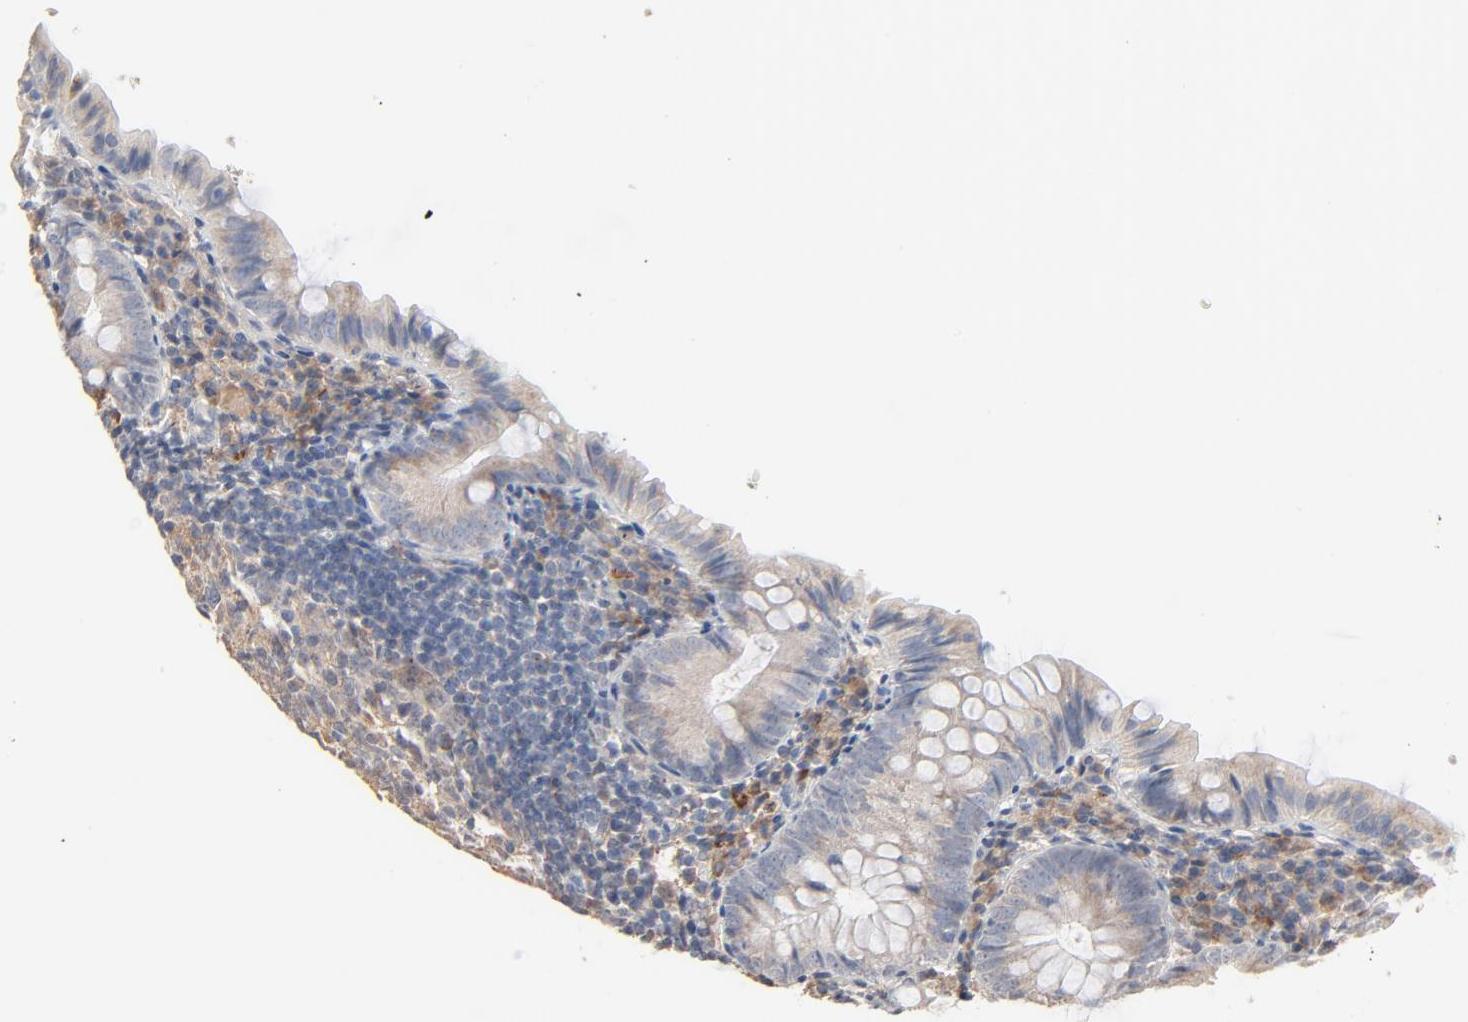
{"staining": {"intensity": "negative", "quantity": "none", "location": "none"}, "tissue": "appendix", "cell_type": "Glandular cells", "image_type": "normal", "snomed": [{"axis": "morphology", "description": "Normal tissue, NOS"}, {"axis": "topography", "description": "Appendix"}], "caption": "The micrograph displays no significant positivity in glandular cells of appendix. The staining was performed using DAB (3,3'-diaminobenzidine) to visualize the protein expression in brown, while the nuclei were stained in blue with hematoxylin (Magnification: 20x).", "gene": "ZDHHC8", "patient": {"sex": "female", "age": 10}}